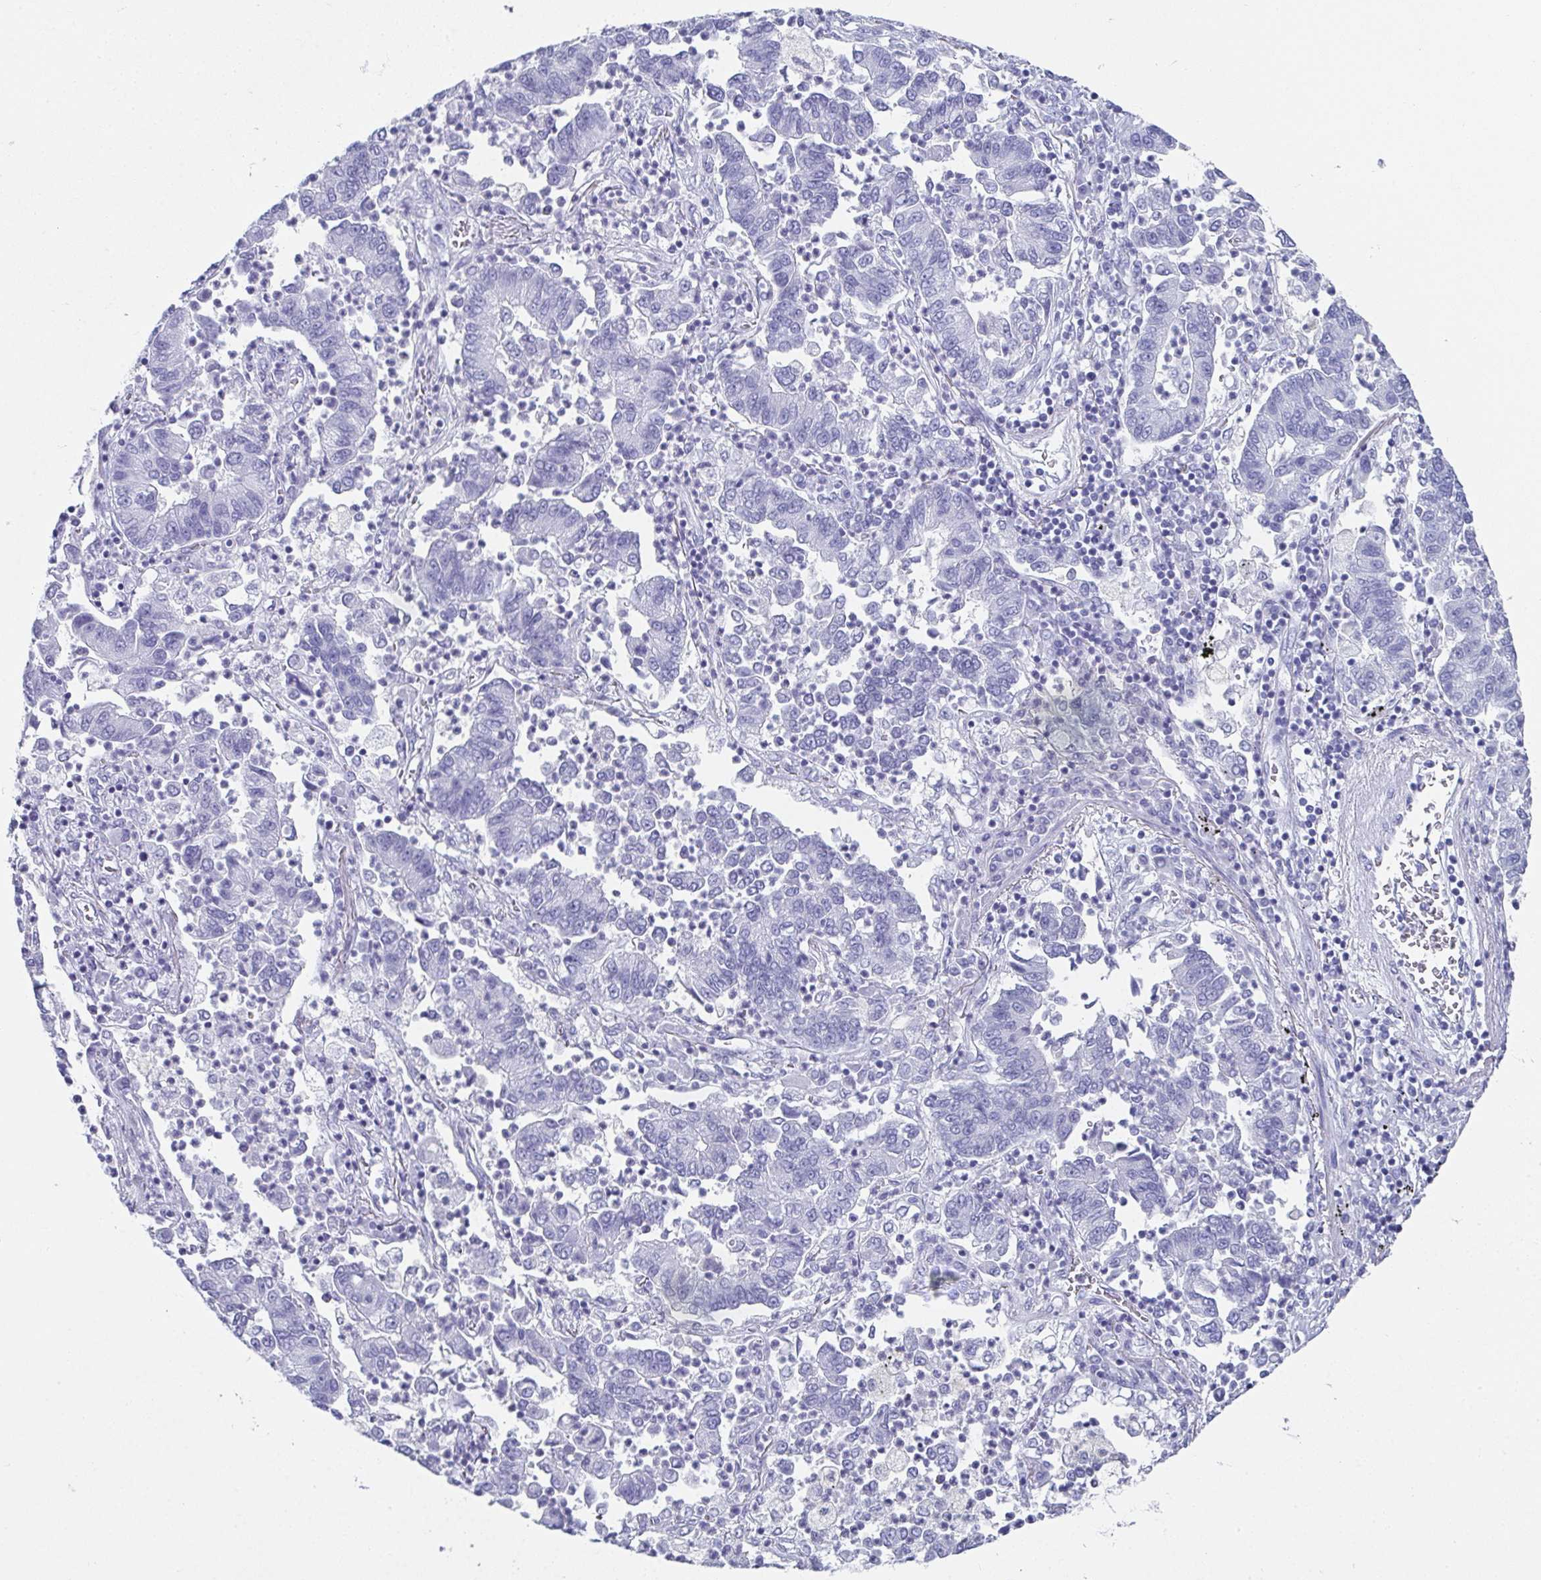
{"staining": {"intensity": "negative", "quantity": "none", "location": "none"}, "tissue": "lung cancer", "cell_type": "Tumor cells", "image_type": "cancer", "snomed": [{"axis": "morphology", "description": "Adenocarcinoma, NOS"}, {"axis": "topography", "description": "Lung"}], "caption": "Immunohistochemical staining of human lung adenocarcinoma demonstrates no significant positivity in tumor cells.", "gene": "SYCP1", "patient": {"sex": "female", "age": 57}}